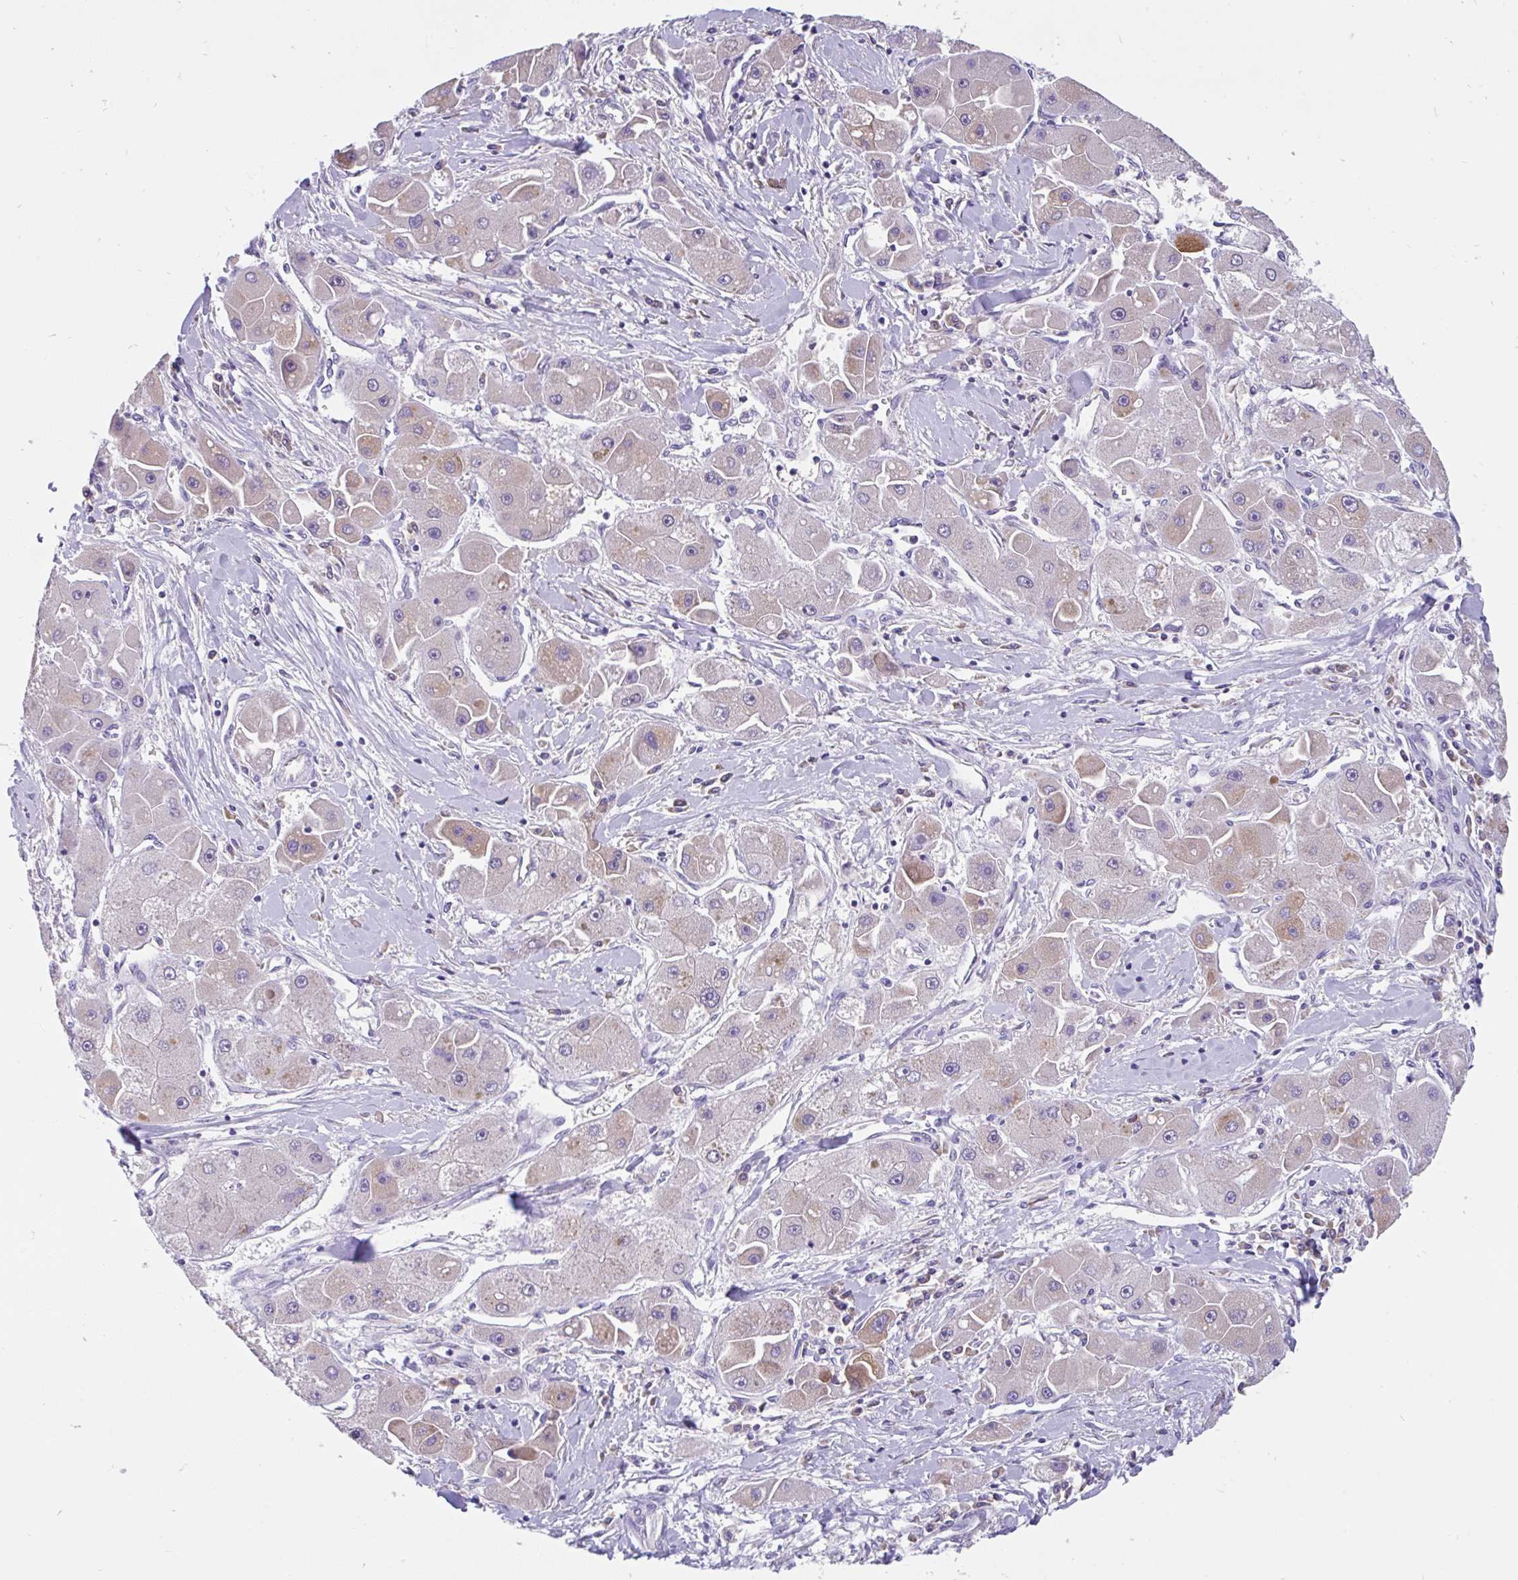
{"staining": {"intensity": "weak", "quantity": "<25%", "location": "cytoplasmic/membranous"}, "tissue": "liver cancer", "cell_type": "Tumor cells", "image_type": "cancer", "snomed": [{"axis": "morphology", "description": "Carcinoma, Hepatocellular, NOS"}, {"axis": "topography", "description": "Liver"}], "caption": "Histopathology image shows no protein expression in tumor cells of liver hepatocellular carcinoma tissue.", "gene": "LRRC26", "patient": {"sex": "male", "age": 24}}